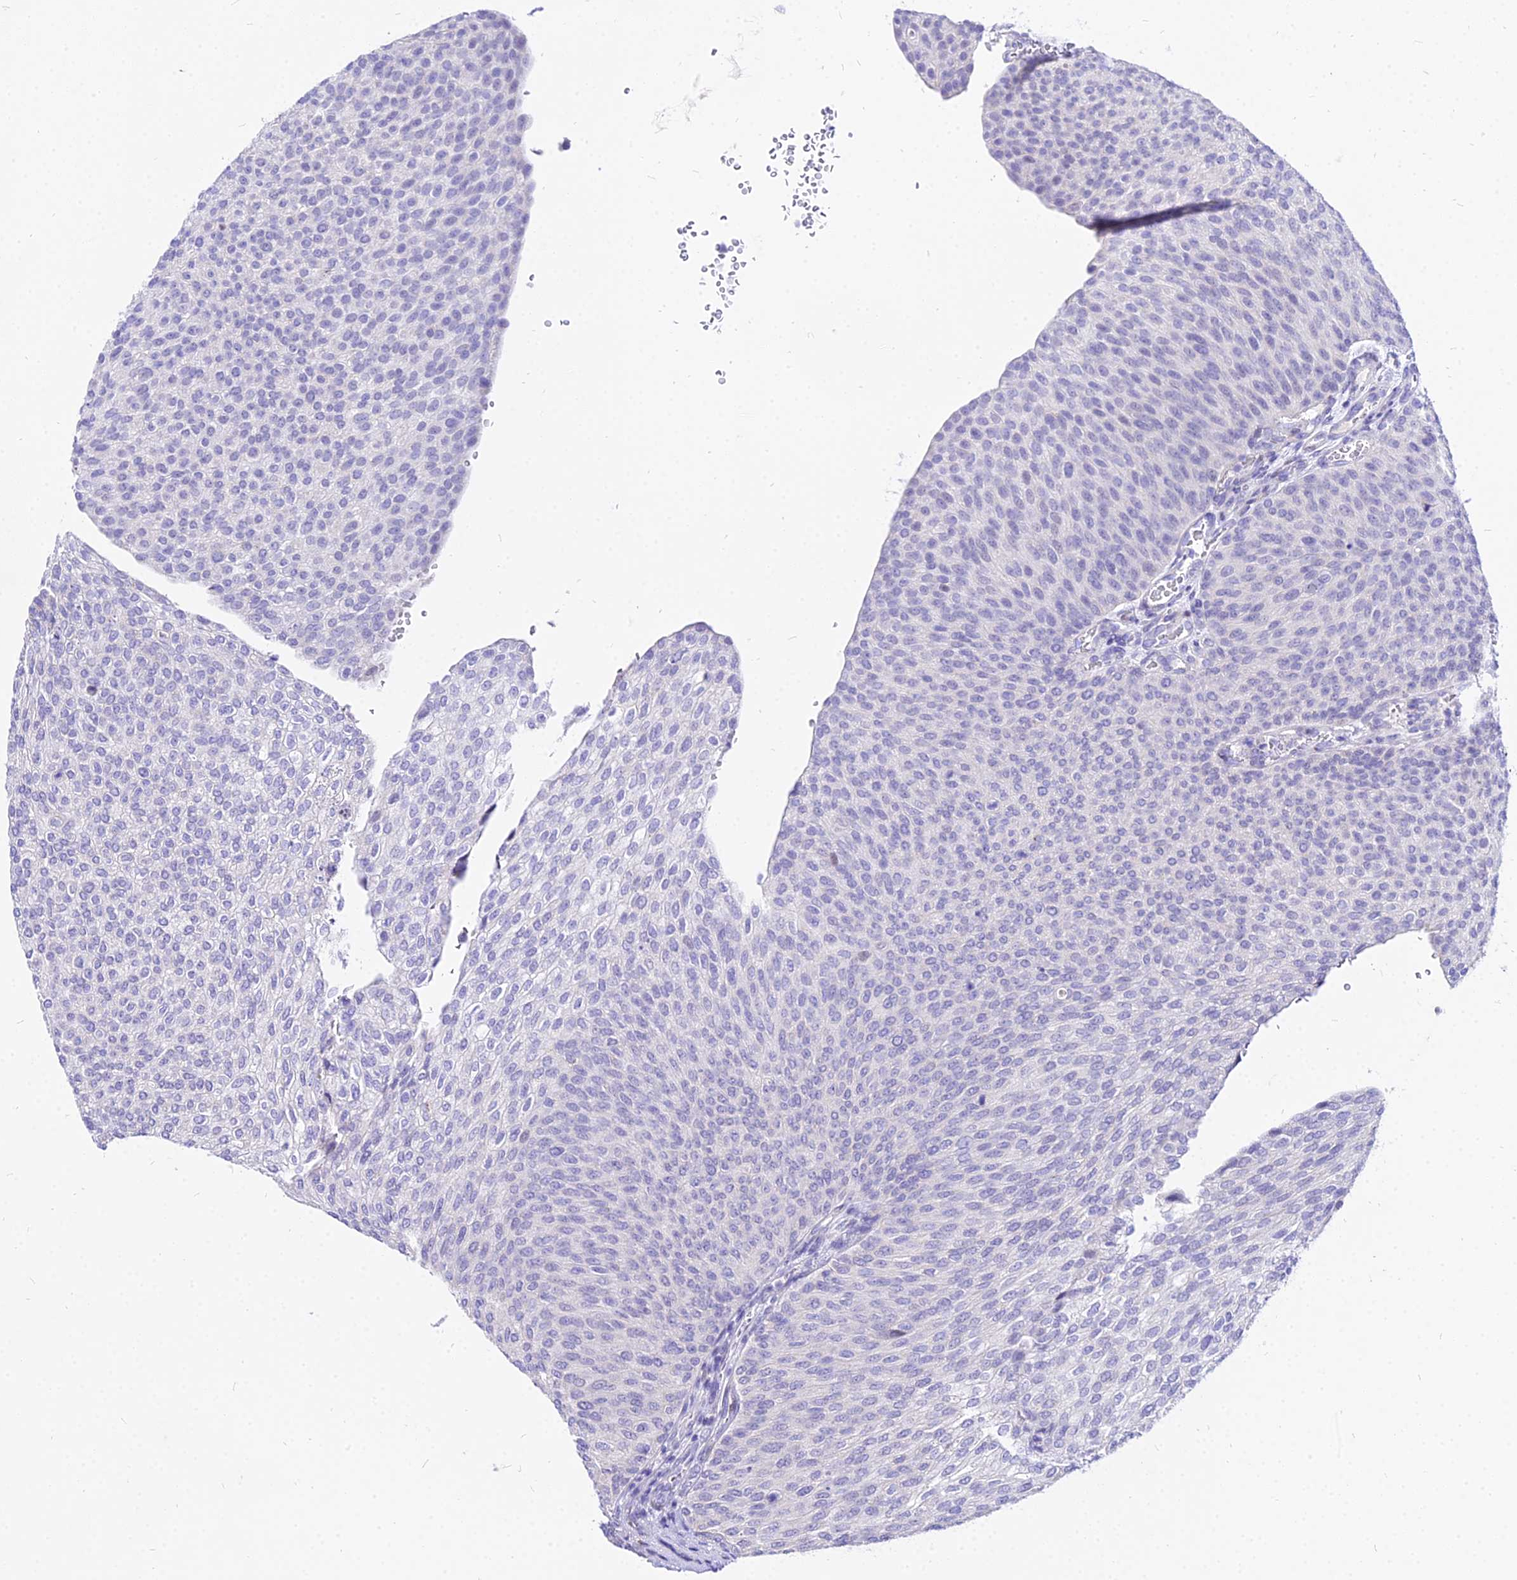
{"staining": {"intensity": "negative", "quantity": "none", "location": "none"}, "tissue": "urothelial cancer", "cell_type": "Tumor cells", "image_type": "cancer", "snomed": [{"axis": "morphology", "description": "Urothelial carcinoma, High grade"}, {"axis": "topography", "description": "Urinary bladder"}], "caption": "Immunohistochemical staining of human urothelial carcinoma (high-grade) shows no significant positivity in tumor cells.", "gene": "CARD18", "patient": {"sex": "female", "age": 79}}